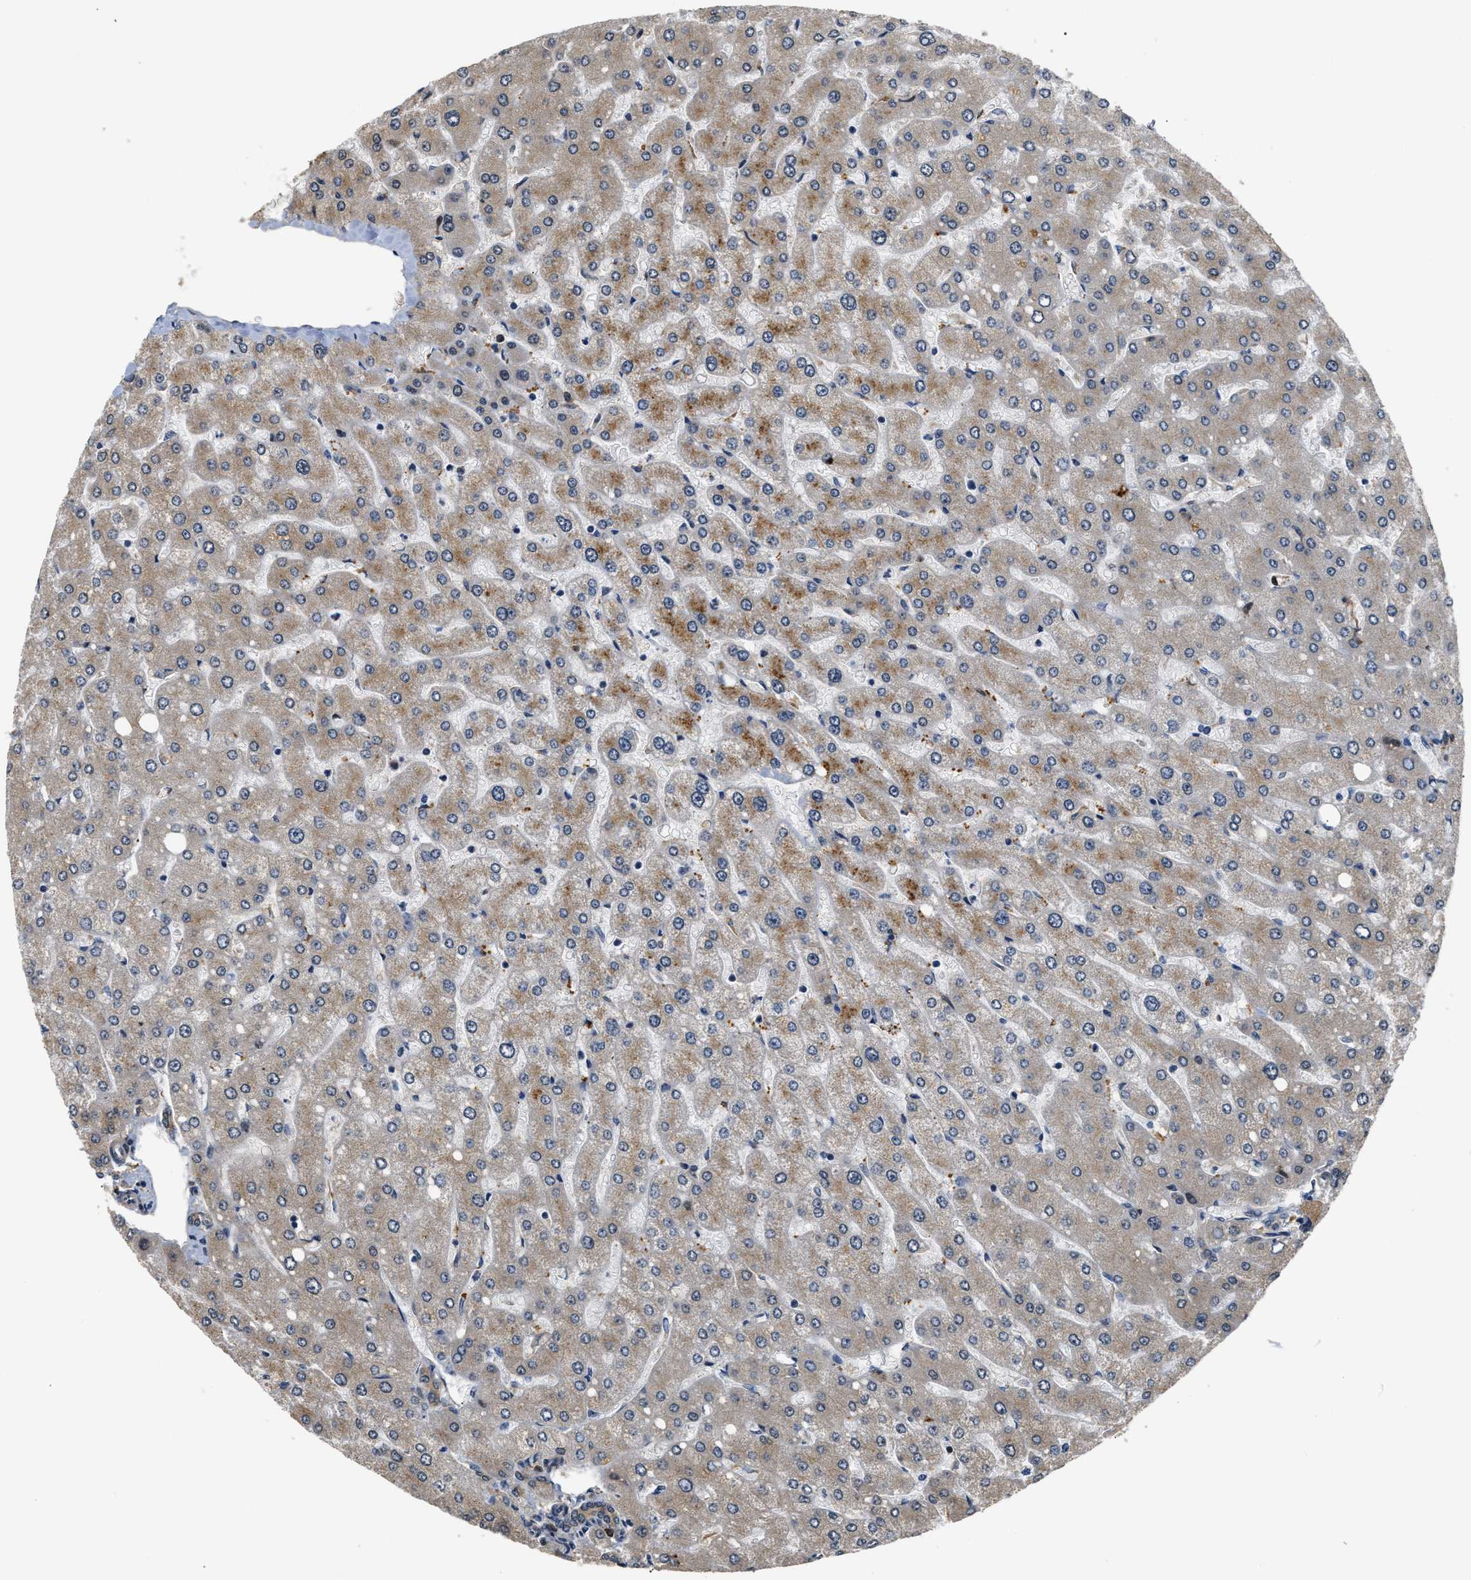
{"staining": {"intensity": "weak", "quantity": ">75%", "location": "cytoplasmic/membranous"}, "tissue": "liver", "cell_type": "Cholangiocytes", "image_type": "normal", "snomed": [{"axis": "morphology", "description": "Normal tissue, NOS"}, {"axis": "topography", "description": "Liver"}], "caption": "Immunohistochemistry of benign human liver exhibits low levels of weak cytoplasmic/membranous expression in approximately >75% of cholangiocytes. (DAB = brown stain, brightfield microscopy at high magnification).", "gene": "LARP6", "patient": {"sex": "male", "age": 55}}